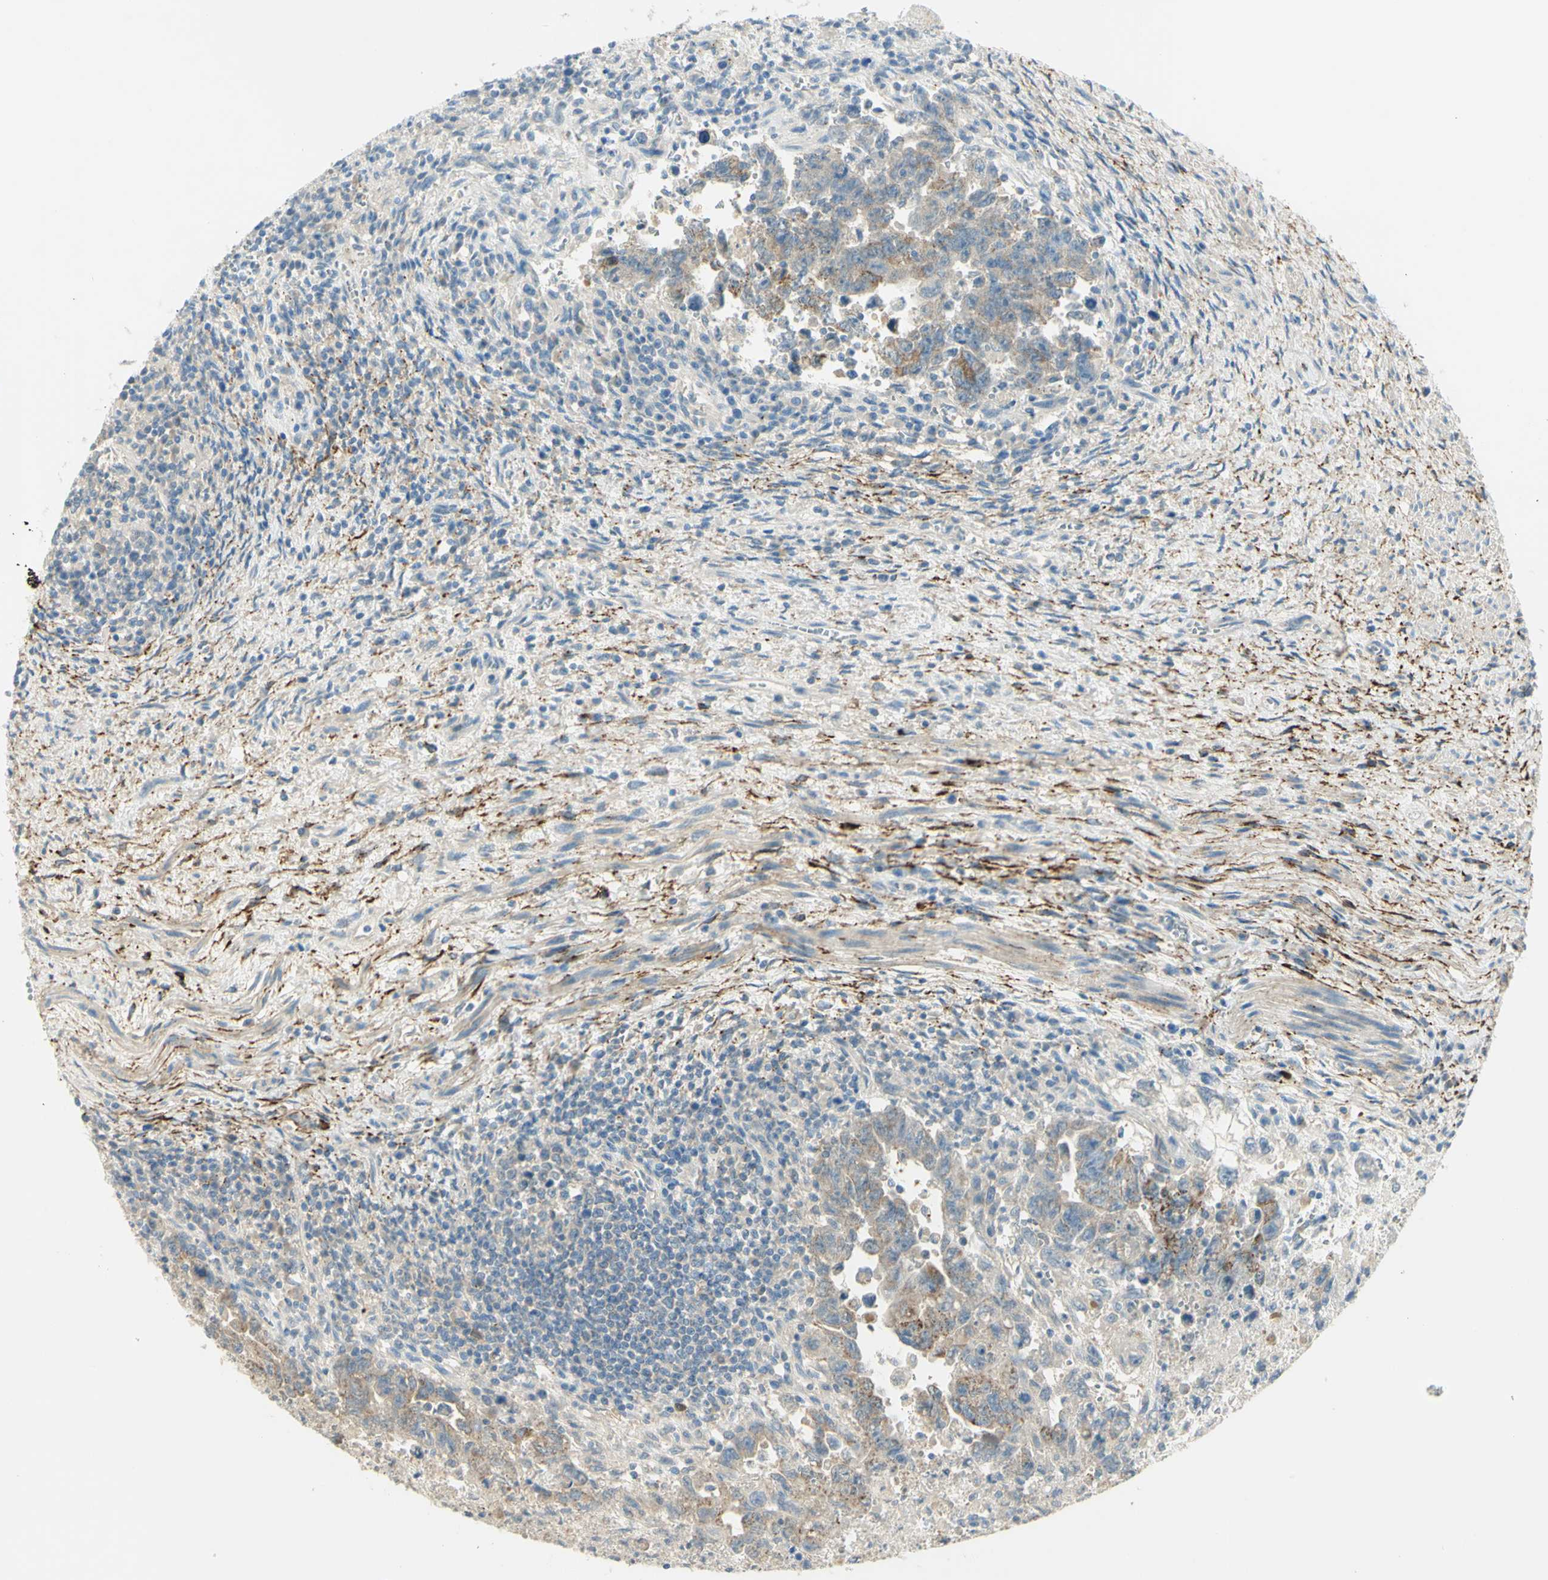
{"staining": {"intensity": "moderate", "quantity": "25%-75%", "location": "cytoplasmic/membranous"}, "tissue": "testis cancer", "cell_type": "Tumor cells", "image_type": "cancer", "snomed": [{"axis": "morphology", "description": "Carcinoma, Embryonal, NOS"}, {"axis": "topography", "description": "Testis"}], "caption": "Protein staining of testis cancer (embryonal carcinoma) tissue exhibits moderate cytoplasmic/membranous expression in approximately 25%-75% of tumor cells. (Brightfield microscopy of DAB IHC at high magnification).", "gene": "GCNT3", "patient": {"sex": "male", "age": 28}}